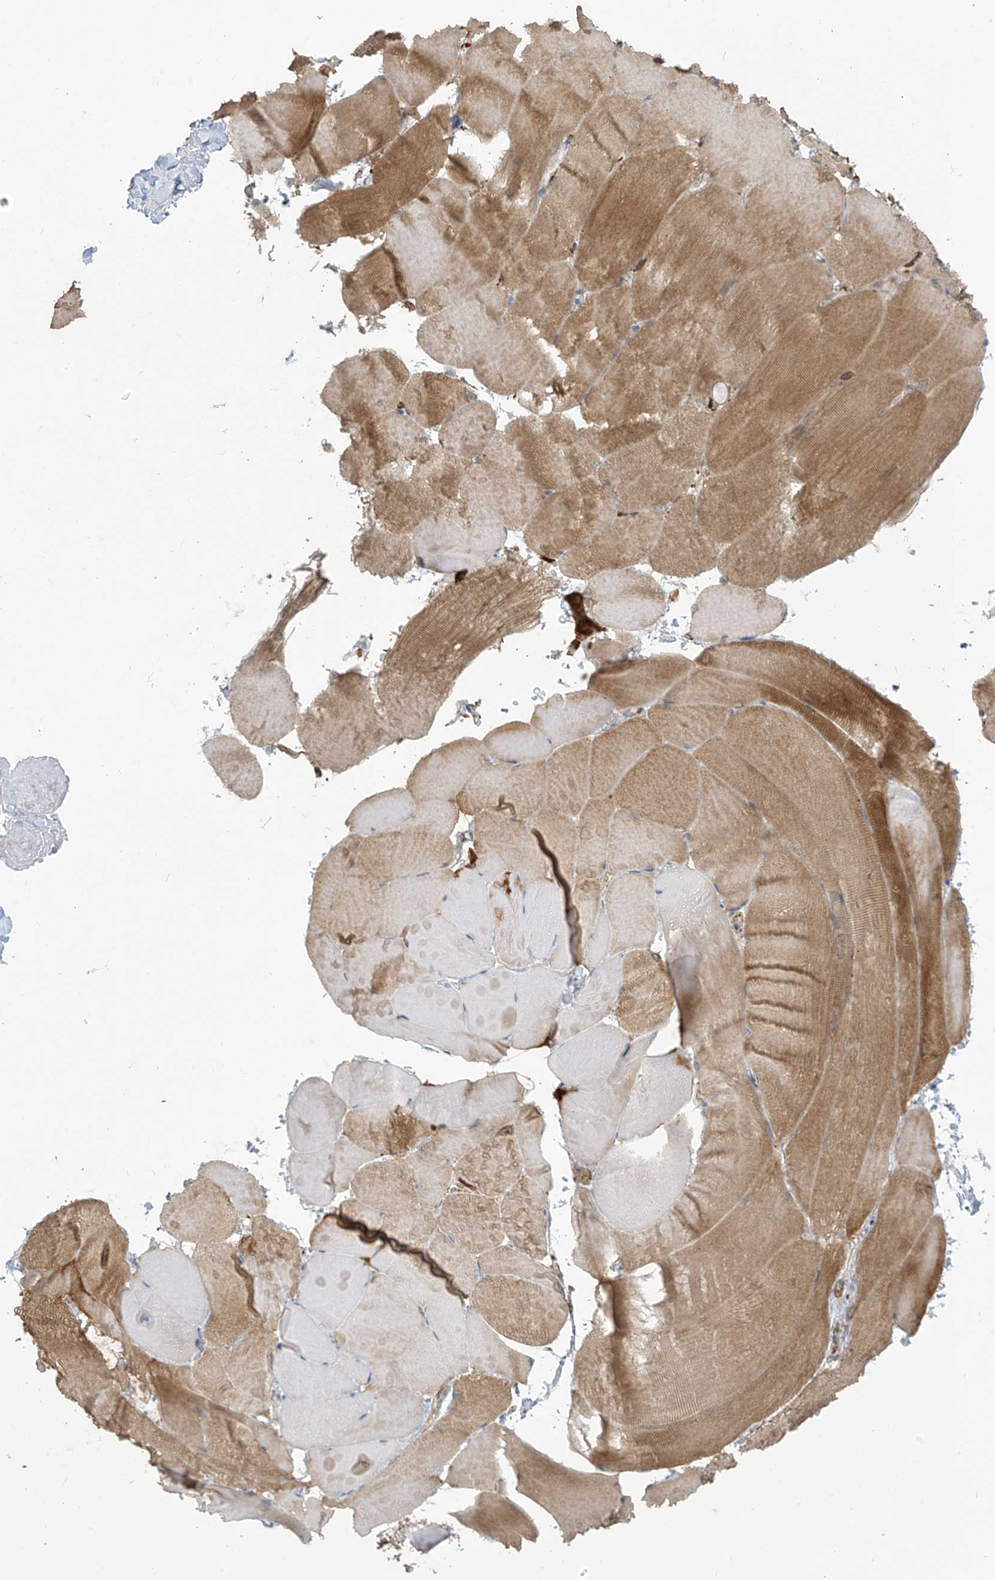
{"staining": {"intensity": "moderate", "quantity": "<25%", "location": "cytoplasmic/membranous"}, "tissue": "skeletal muscle", "cell_type": "Myocytes", "image_type": "normal", "snomed": [{"axis": "morphology", "description": "Normal tissue, NOS"}, {"axis": "topography", "description": "Skeletal muscle"}, {"axis": "topography", "description": "Parathyroid gland"}], "caption": "Protein analysis of normal skeletal muscle shows moderate cytoplasmic/membranous staining in about <25% of myocytes.", "gene": "TAGAP", "patient": {"sex": "female", "age": 37}}